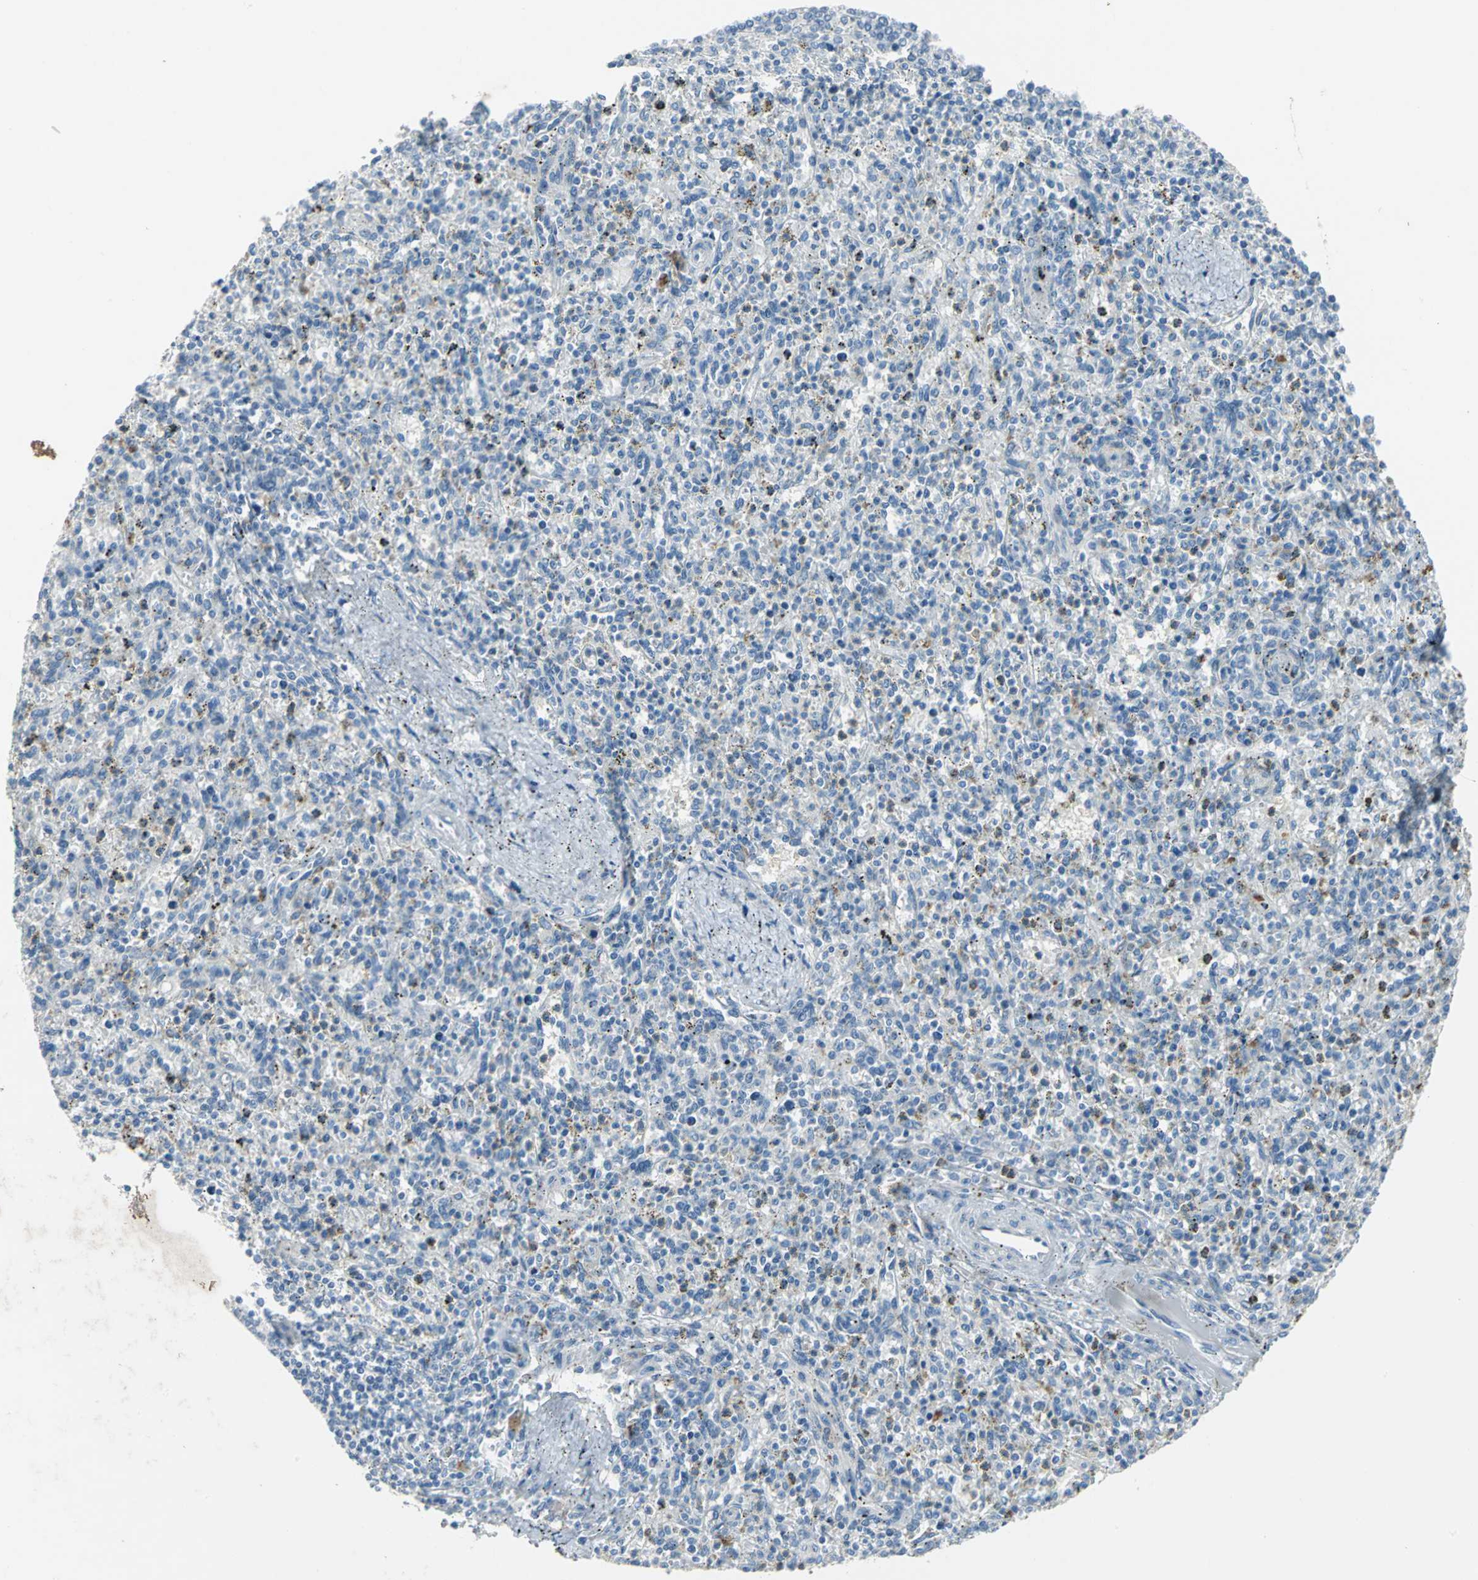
{"staining": {"intensity": "moderate", "quantity": "<25%", "location": "nuclear"}, "tissue": "spleen", "cell_type": "Cells in red pulp", "image_type": "normal", "snomed": [{"axis": "morphology", "description": "Normal tissue, NOS"}, {"axis": "topography", "description": "Spleen"}], "caption": "Cells in red pulp demonstrate moderate nuclear expression in about <25% of cells in unremarkable spleen.", "gene": "PTGDS", "patient": {"sex": "male", "age": 72}}